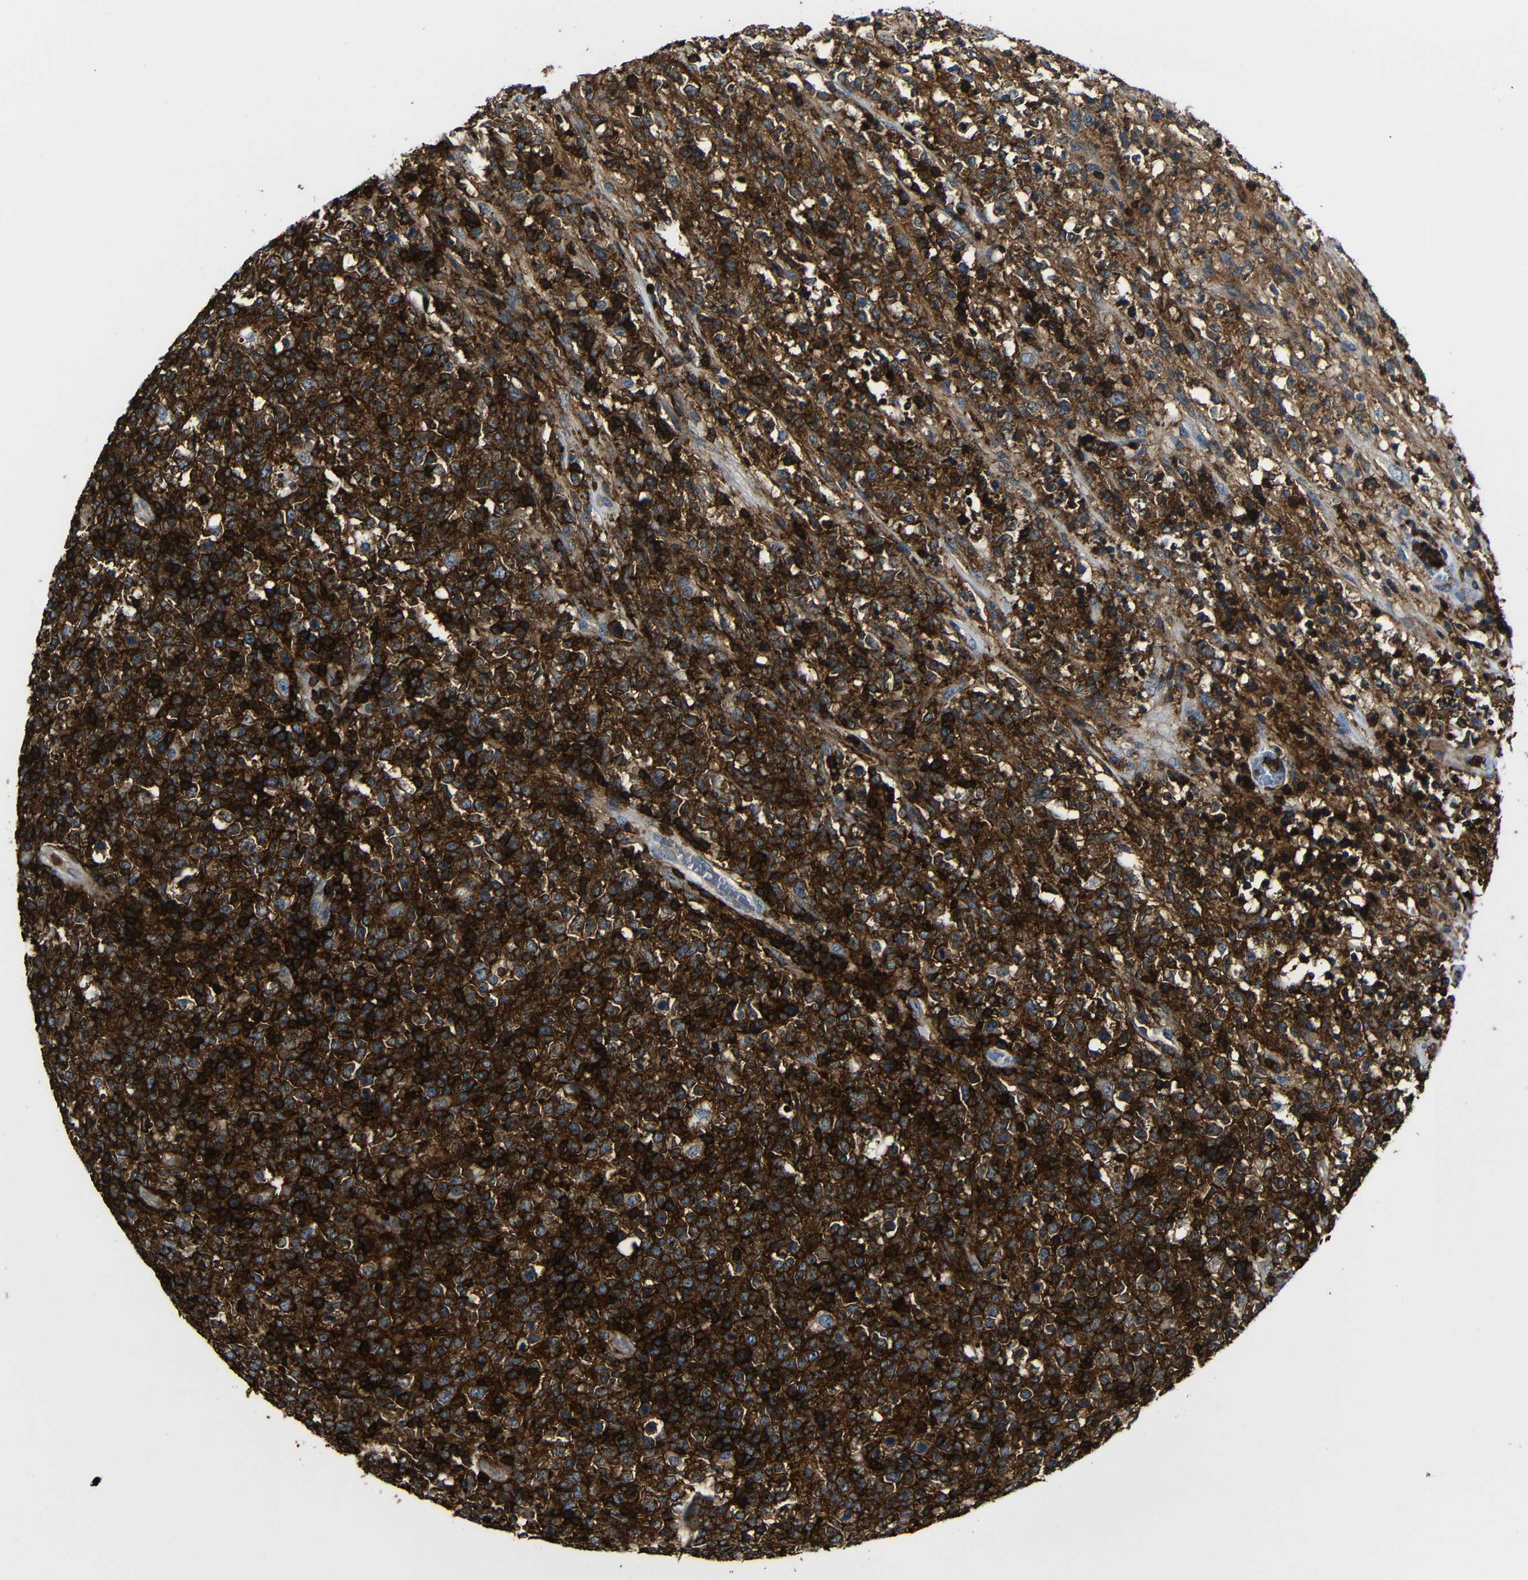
{"staining": {"intensity": "strong", "quantity": ">75%", "location": "cytoplasmic/membranous"}, "tissue": "lymphoma", "cell_type": "Tumor cells", "image_type": "cancer", "snomed": [{"axis": "morphology", "description": "Malignant lymphoma, non-Hodgkin's type, High grade"}, {"axis": "topography", "description": "Lymph node"}], "caption": "Immunohistochemical staining of lymphoma displays strong cytoplasmic/membranous protein positivity in about >75% of tumor cells. (Brightfield microscopy of DAB IHC at high magnification).", "gene": "P2RY12", "patient": {"sex": "female", "age": 84}}